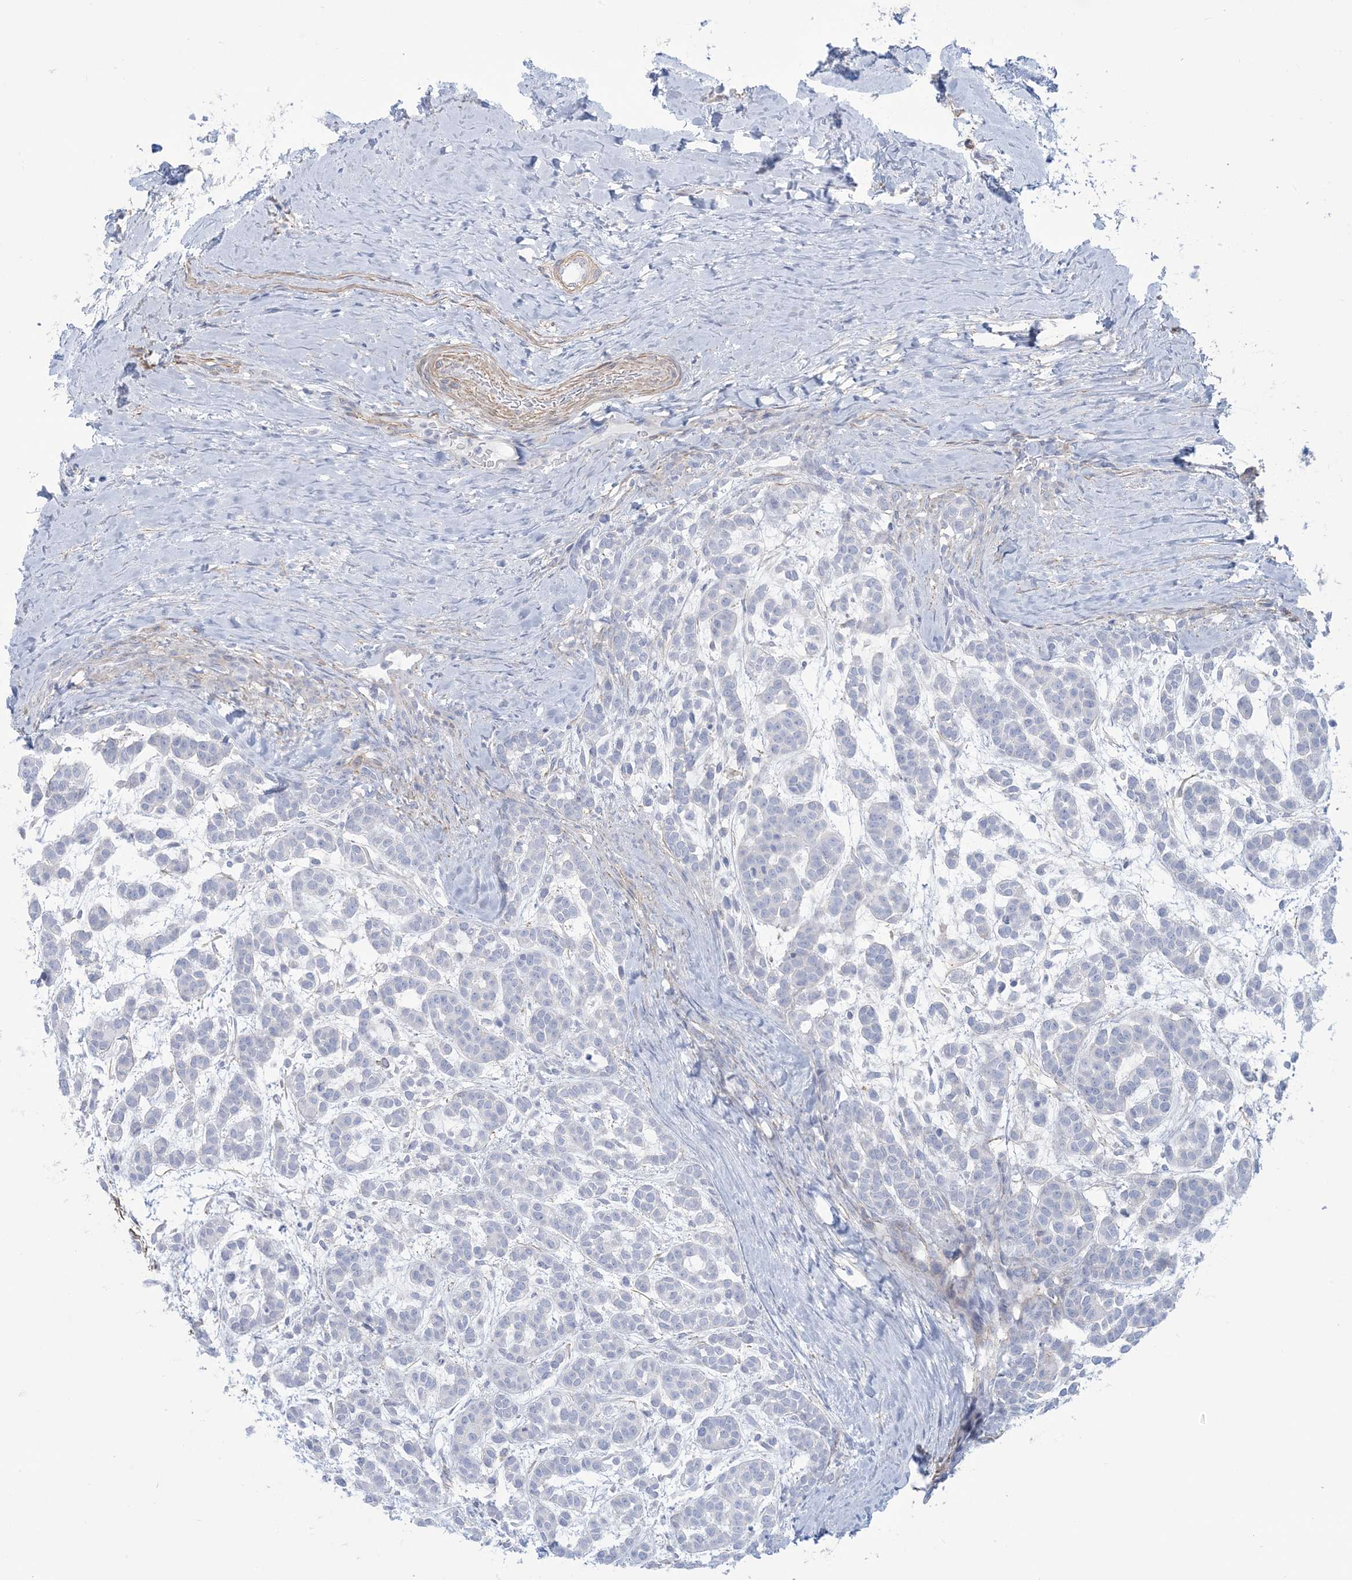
{"staining": {"intensity": "negative", "quantity": "none", "location": "none"}, "tissue": "head and neck cancer", "cell_type": "Tumor cells", "image_type": "cancer", "snomed": [{"axis": "morphology", "description": "Adenocarcinoma, NOS"}, {"axis": "morphology", "description": "Adenoma, NOS"}, {"axis": "topography", "description": "Head-Neck"}], "caption": "This photomicrograph is of head and neck cancer stained with immunohistochemistry (IHC) to label a protein in brown with the nuclei are counter-stained blue. There is no positivity in tumor cells.", "gene": "AGXT", "patient": {"sex": "female", "age": 55}}